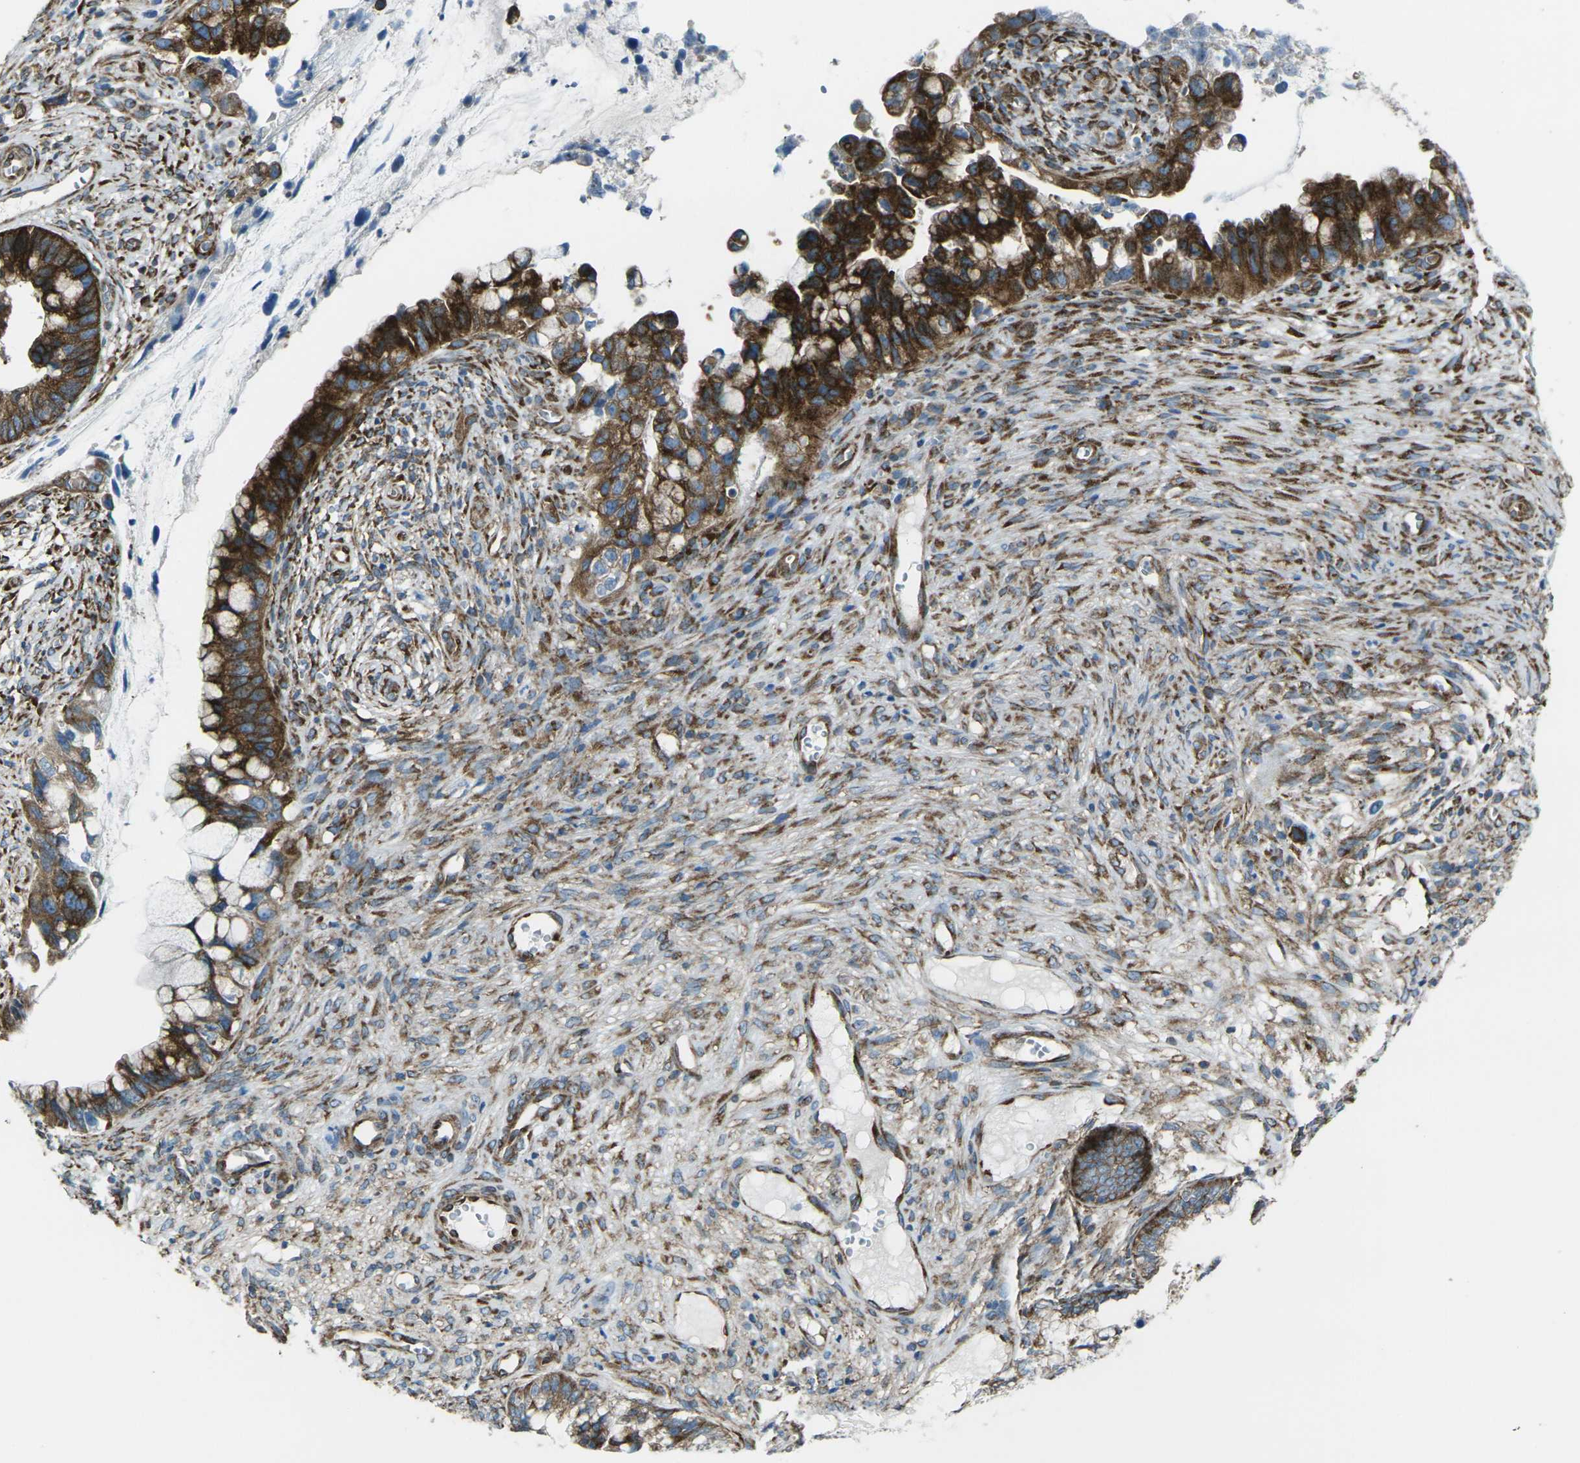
{"staining": {"intensity": "strong", "quantity": ">75%", "location": "cytoplasmic/membranous"}, "tissue": "cervical cancer", "cell_type": "Tumor cells", "image_type": "cancer", "snomed": [{"axis": "morphology", "description": "Adenocarcinoma, NOS"}, {"axis": "topography", "description": "Cervix"}], "caption": "Immunohistochemical staining of human adenocarcinoma (cervical) exhibits strong cytoplasmic/membranous protein expression in approximately >75% of tumor cells.", "gene": "CELSR2", "patient": {"sex": "female", "age": 44}}